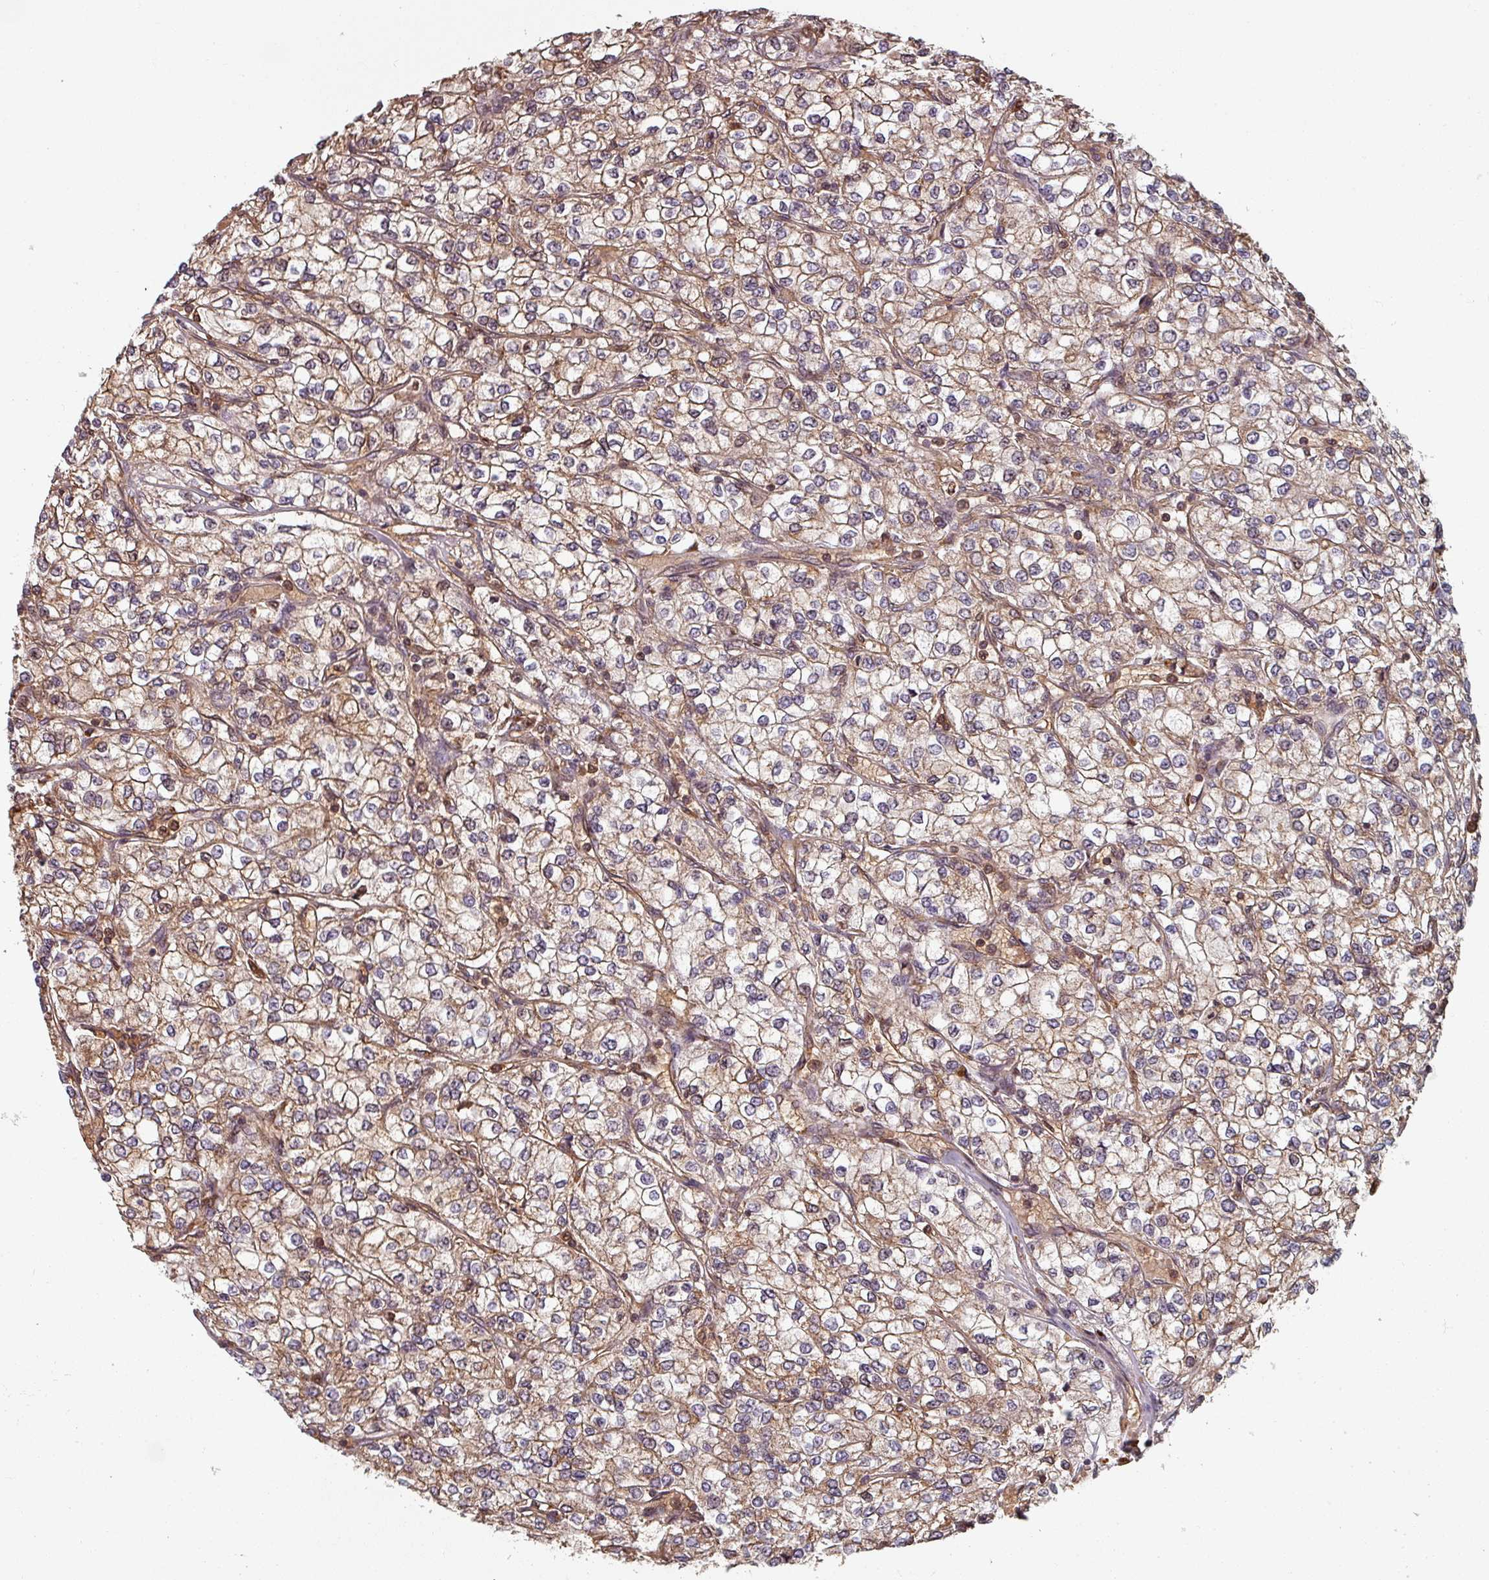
{"staining": {"intensity": "moderate", "quantity": ">75%", "location": "cytoplasmic/membranous"}, "tissue": "renal cancer", "cell_type": "Tumor cells", "image_type": "cancer", "snomed": [{"axis": "morphology", "description": "Adenocarcinoma, NOS"}, {"axis": "topography", "description": "Kidney"}], "caption": "A photomicrograph showing moderate cytoplasmic/membranous expression in approximately >75% of tumor cells in adenocarcinoma (renal), as visualized by brown immunohistochemical staining.", "gene": "EID1", "patient": {"sex": "male", "age": 80}}